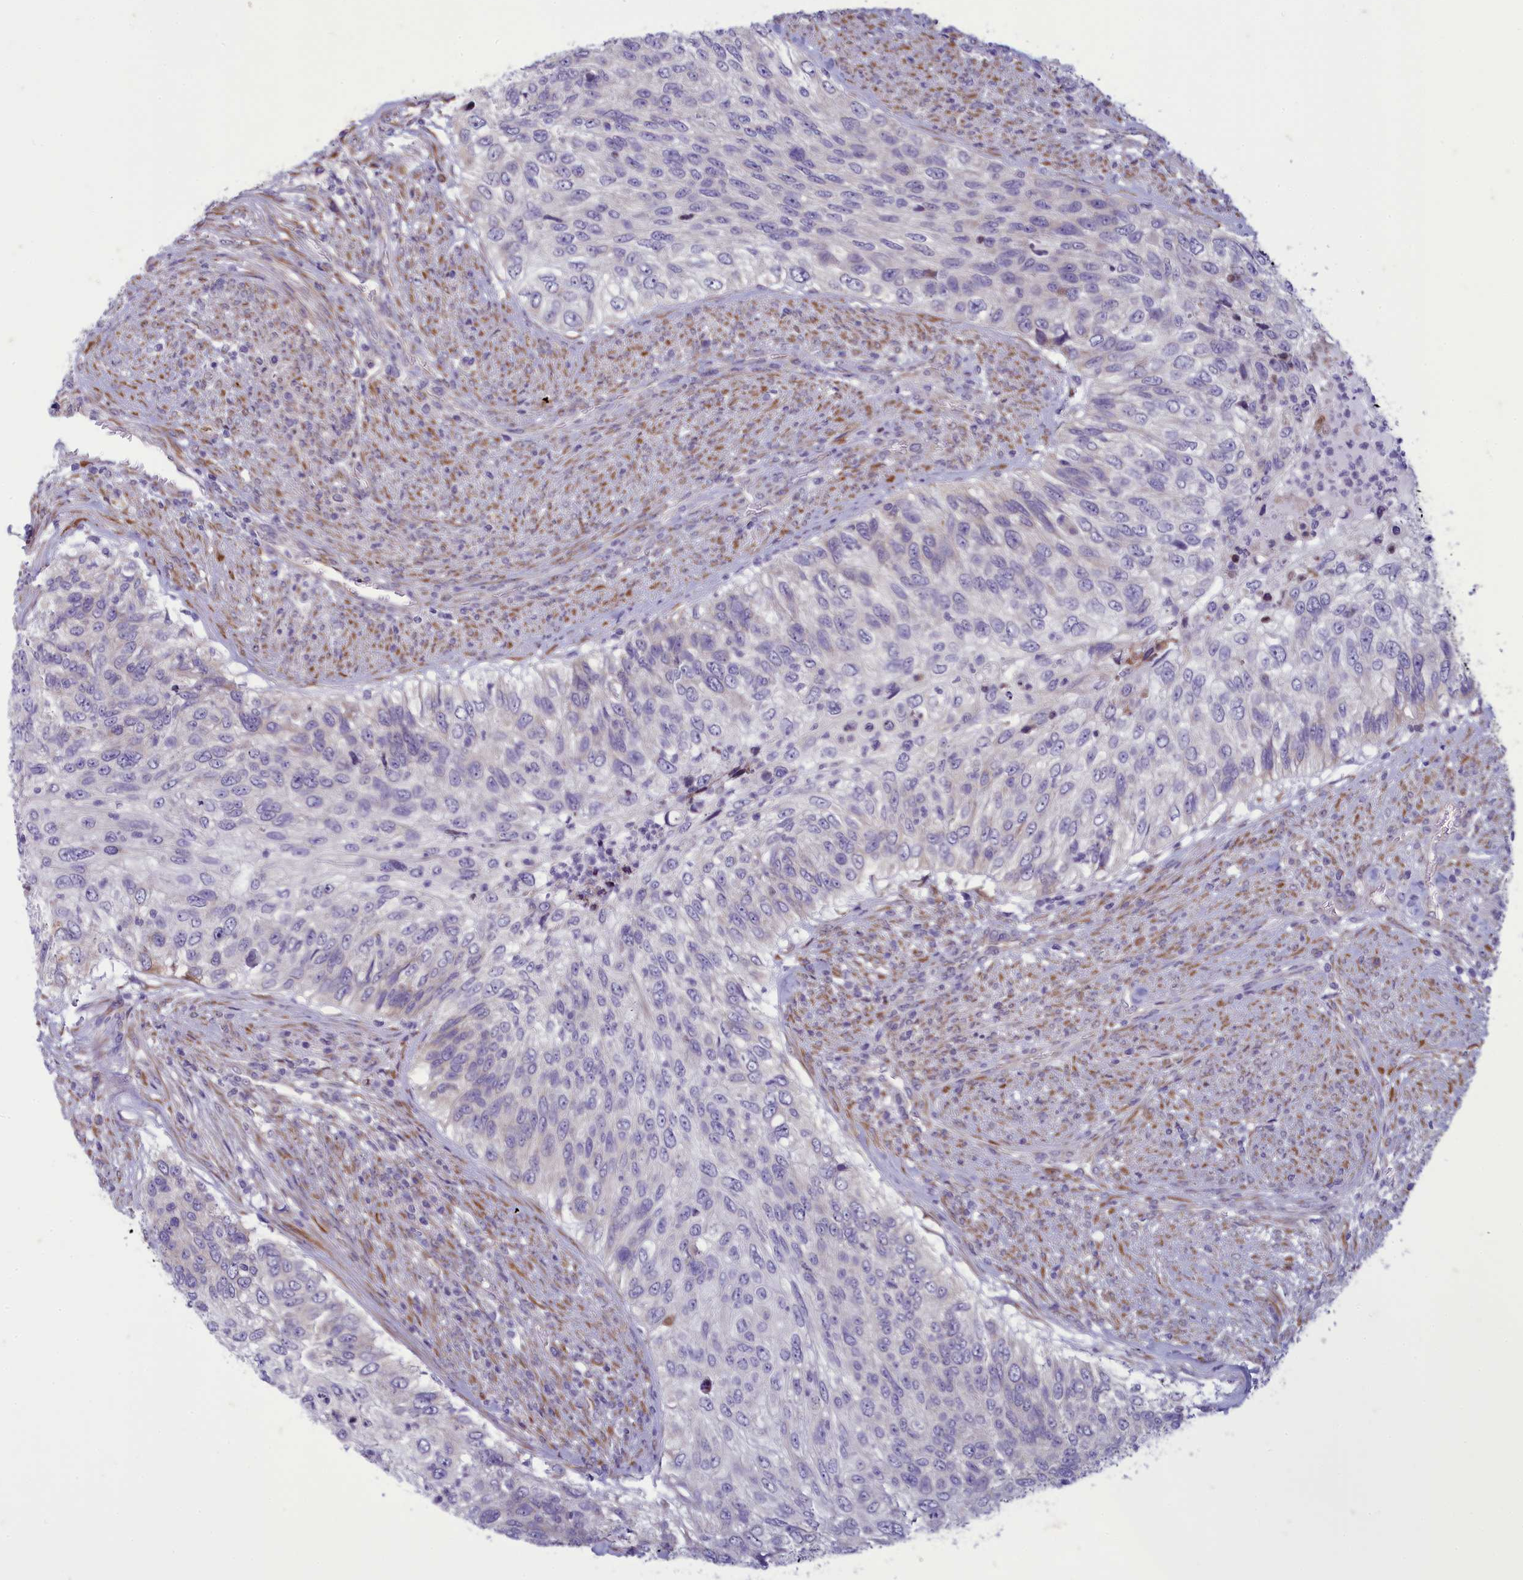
{"staining": {"intensity": "negative", "quantity": "none", "location": "none"}, "tissue": "urothelial cancer", "cell_type": "Tumor cells", "image_type": "cancer", "snomed": [{"axis": "morphology", "description": "Urothelial carcinoma, High grade"}, {"axis": "topography", "description": "Urinary bladder"}], "caption": "The histopathology image shows no staining of tumor cells in urothelial cancer. Nuclei are stained in blue.", "gene": "CENATAC", "patient": {"sex": "female", "age": 60}}